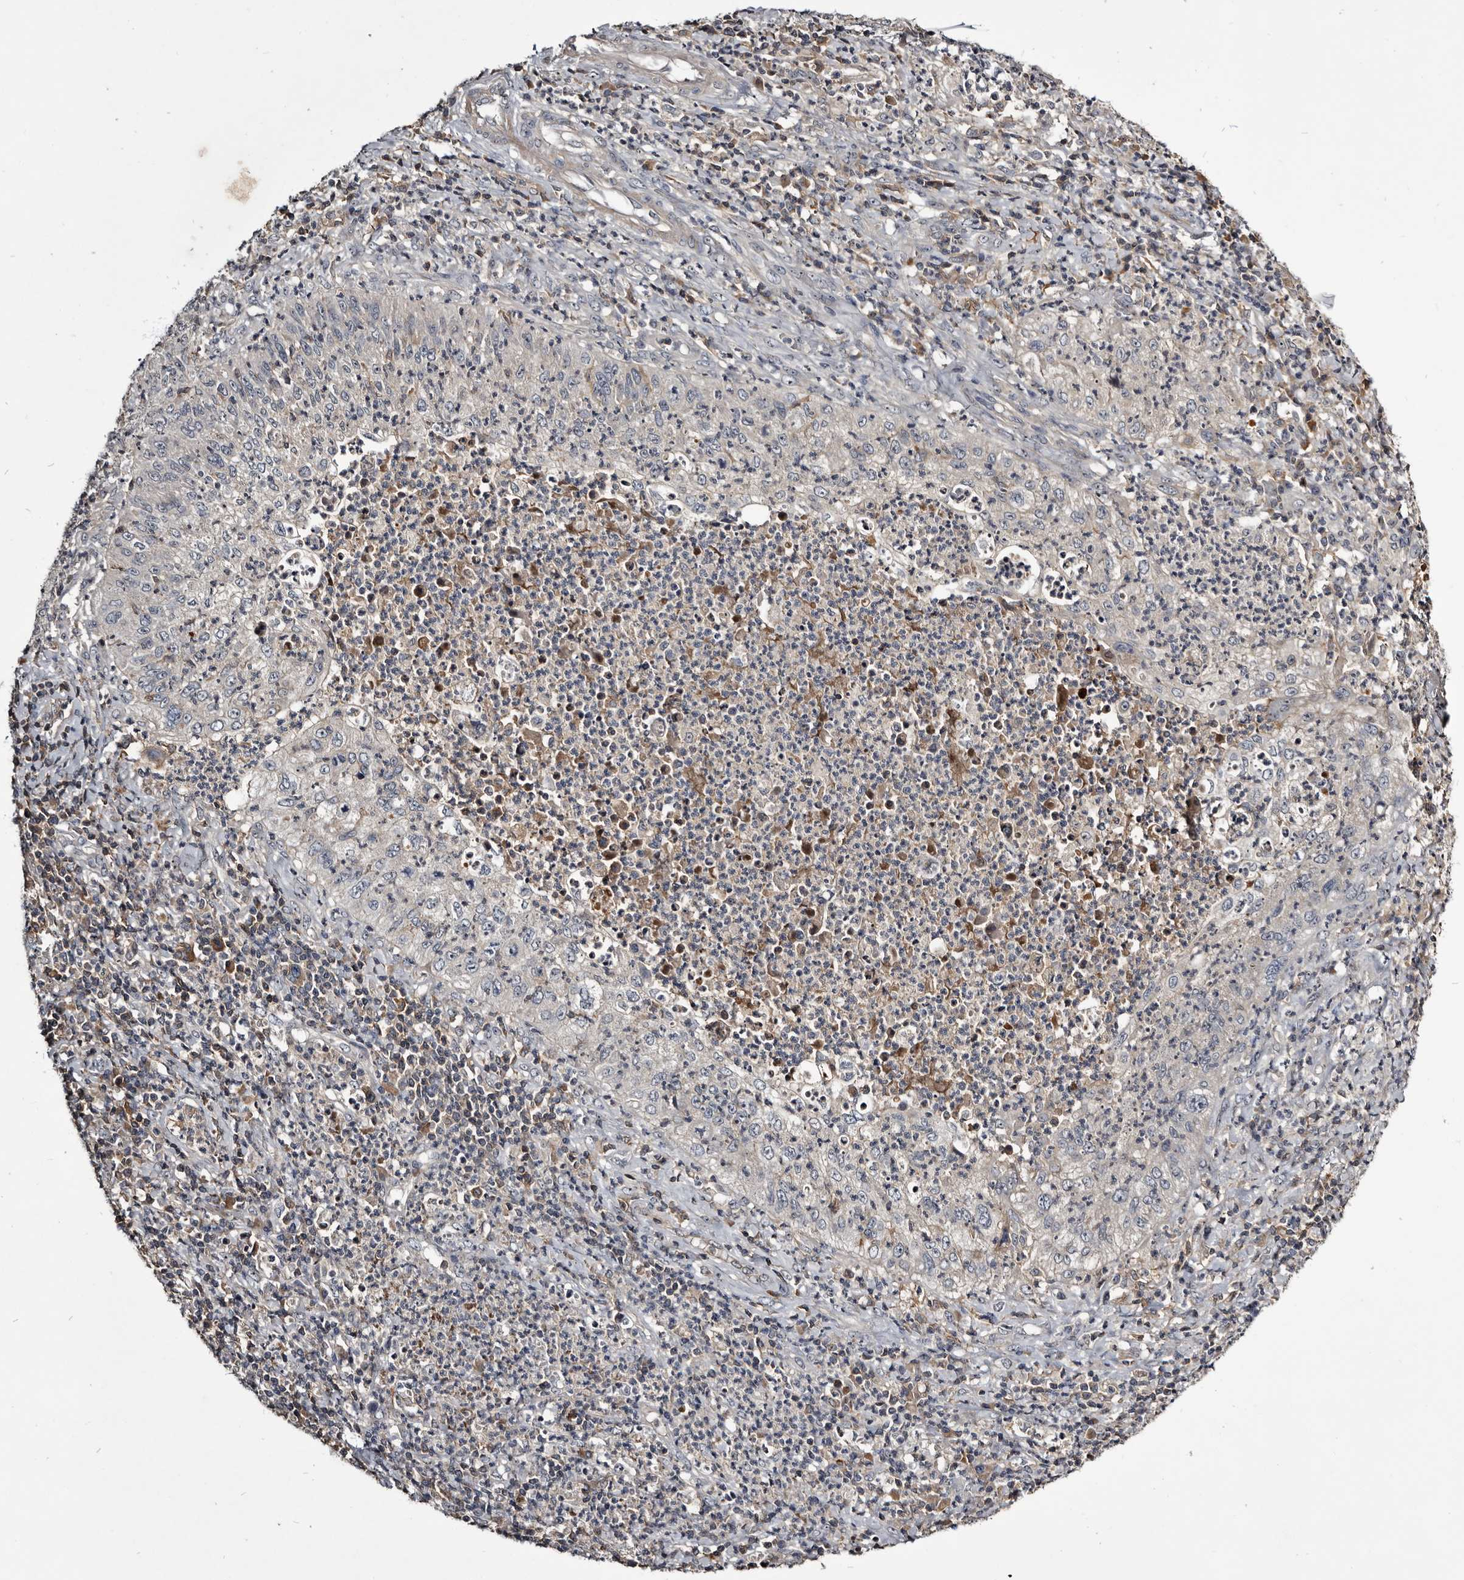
{"staining": {"intensity": "weak", "quantity": "<25%", "location": "cytoplasmic/membranous"}, "tissue": "cervical cancer", "cell_type": "Tumor cells", "image_type": "cancer", "snomed": [{"axis": "morphology", "description": "Squamous cell carcinoma, NOS"}, {"axis": "topography", "description": "Cervix"}], "caption": "There is no significant staining in tumor cells of cervical squamous cell carcinoma.", "gene": "TTC39A", "patient": {"sex": "female", "age": 30}}